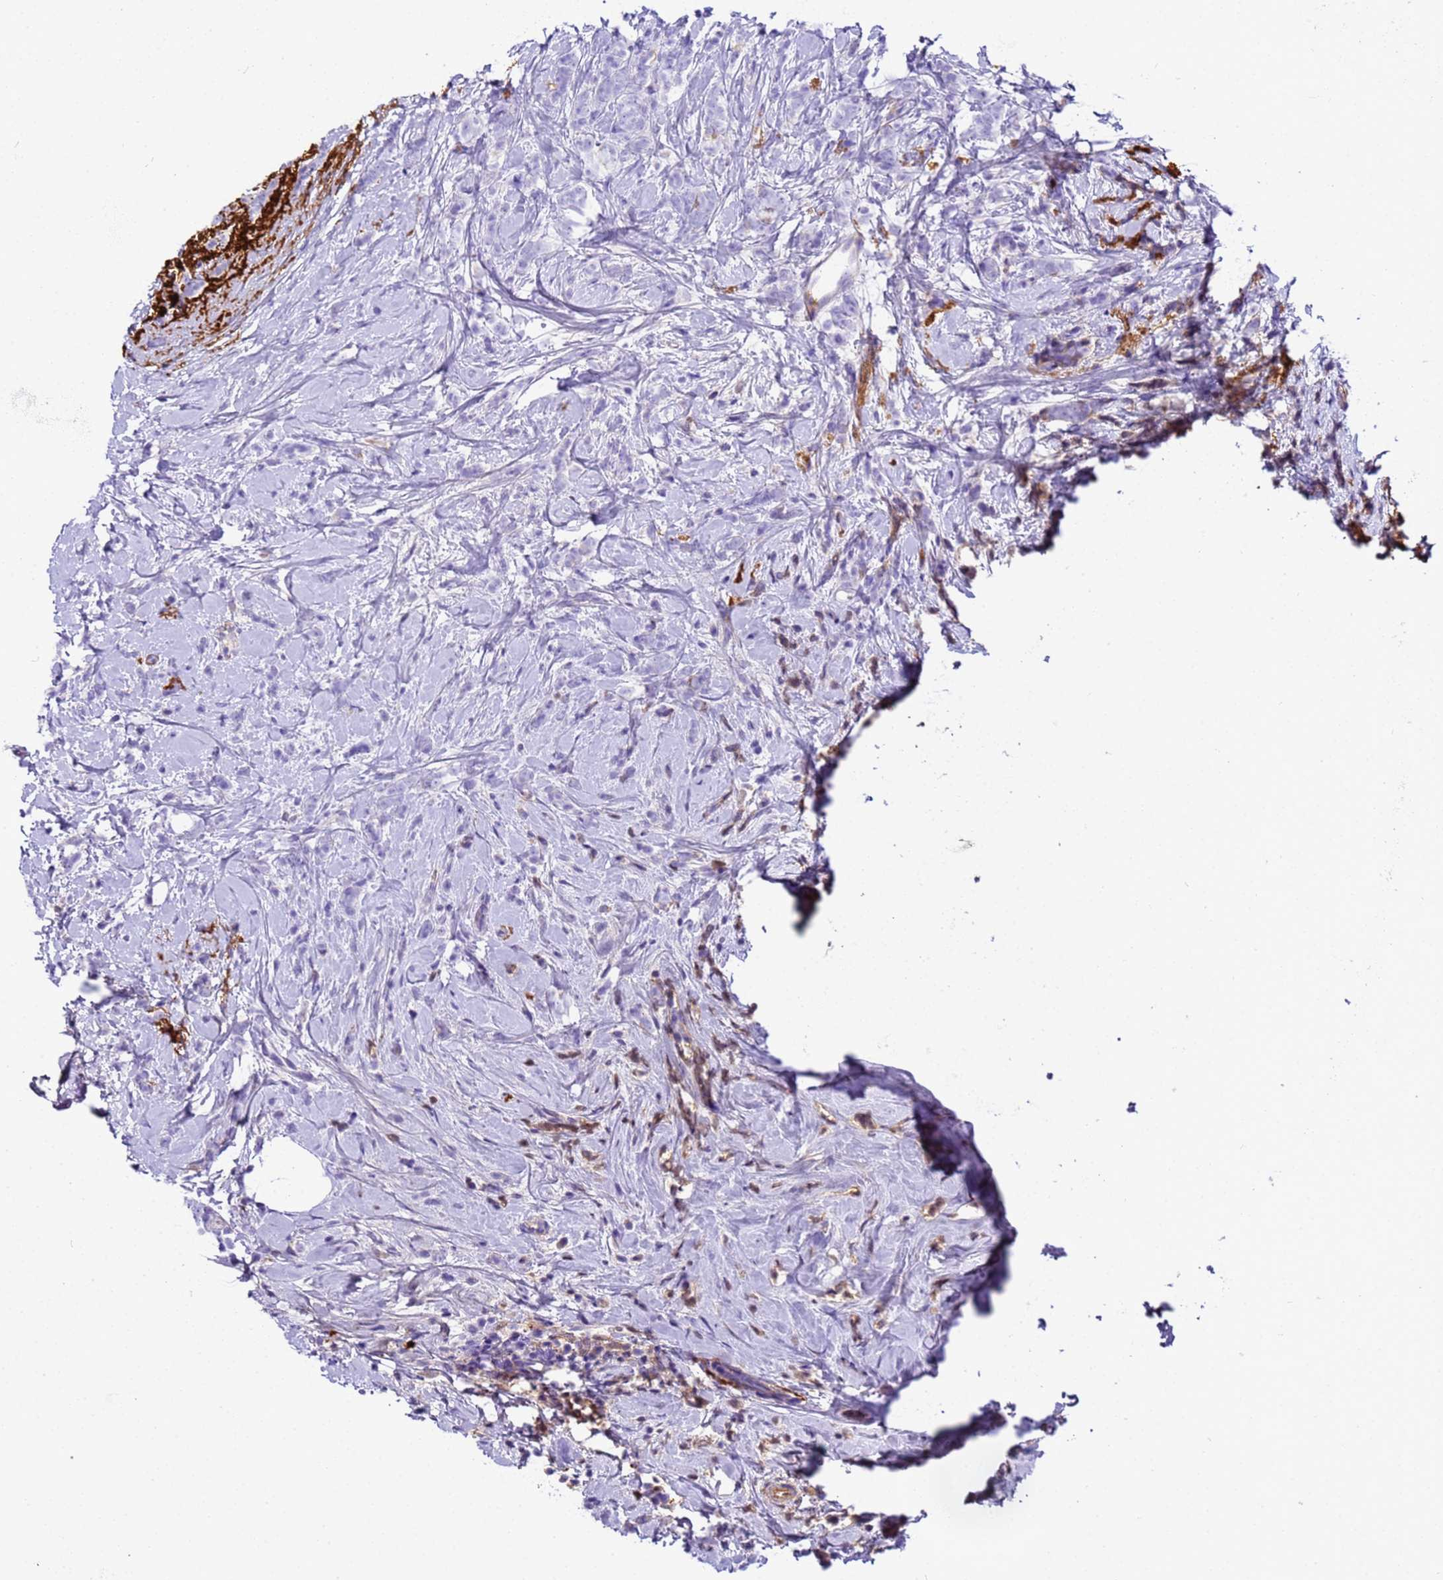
{"staining": {"intensity": "negative", "quantity": "none", "location": "none"}, "tissue": "breast cancer", "cell_type": "Tumor cells", "image_type": "cancer", "snomed": [{"axis": "morphology", "description": "Lobular carcinoma"}, {"axis": "topography", "description": "Breast"}], "caption": "An immunohistochemistry photomicrograph of breast cancer (lobular carcinoma) is shown. There is no staining in tumor cells of breast cancer (lobular carcinoma).", "gene": "CFHR2", "patient": {"sex": "female", "age": 58}}